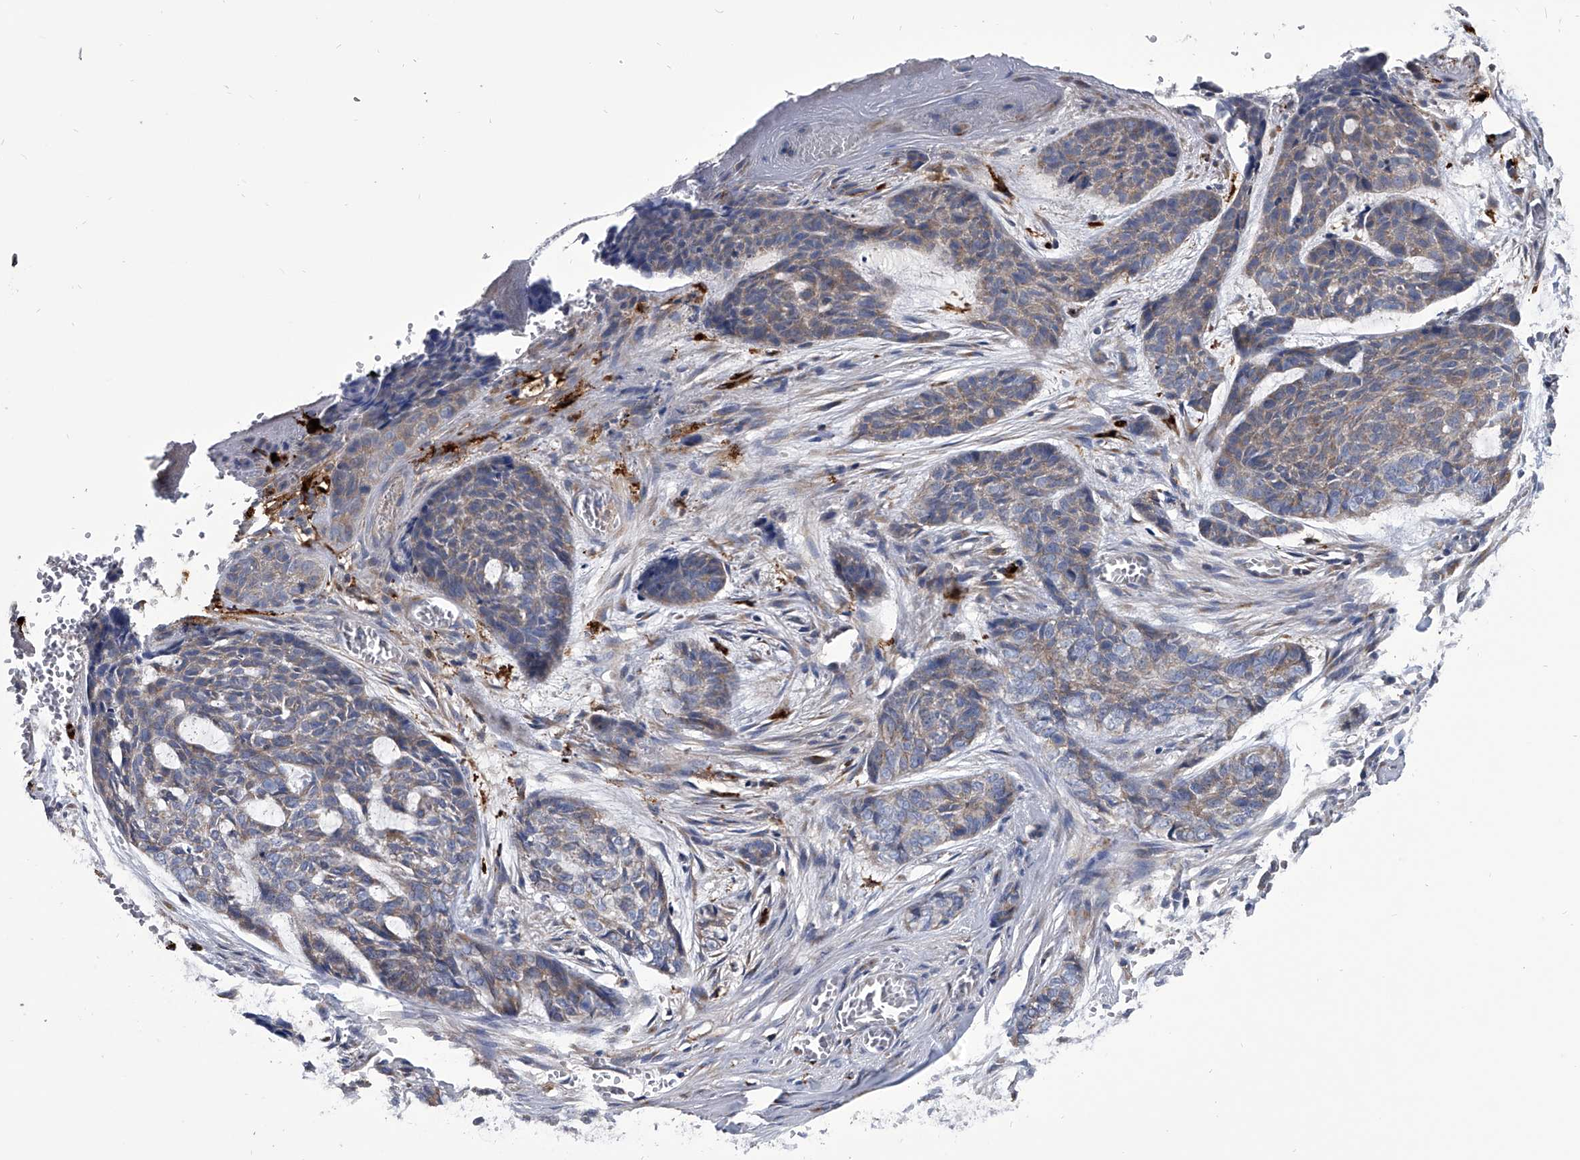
{"staining": {"intensity": "weak", "quantity": "25%-75%", "location": "cytoplasmic/membranous"}, "tissue": "skin cancer", "cell_type": "Tumor cells", "image_type": "cancer", "snomed": [{"axis": "morphology", "description": "Basal cell carcinoma"}, {"axis": "topography", "description": "Skin"}], "caption": "This is an image of immunohistochemistry staining of skin cancer, which shows weak expression in the cytoplasmic/membranous of tumor cells.", "gene": "SPP1", "patient": {"sex": "female", "age": 64}}